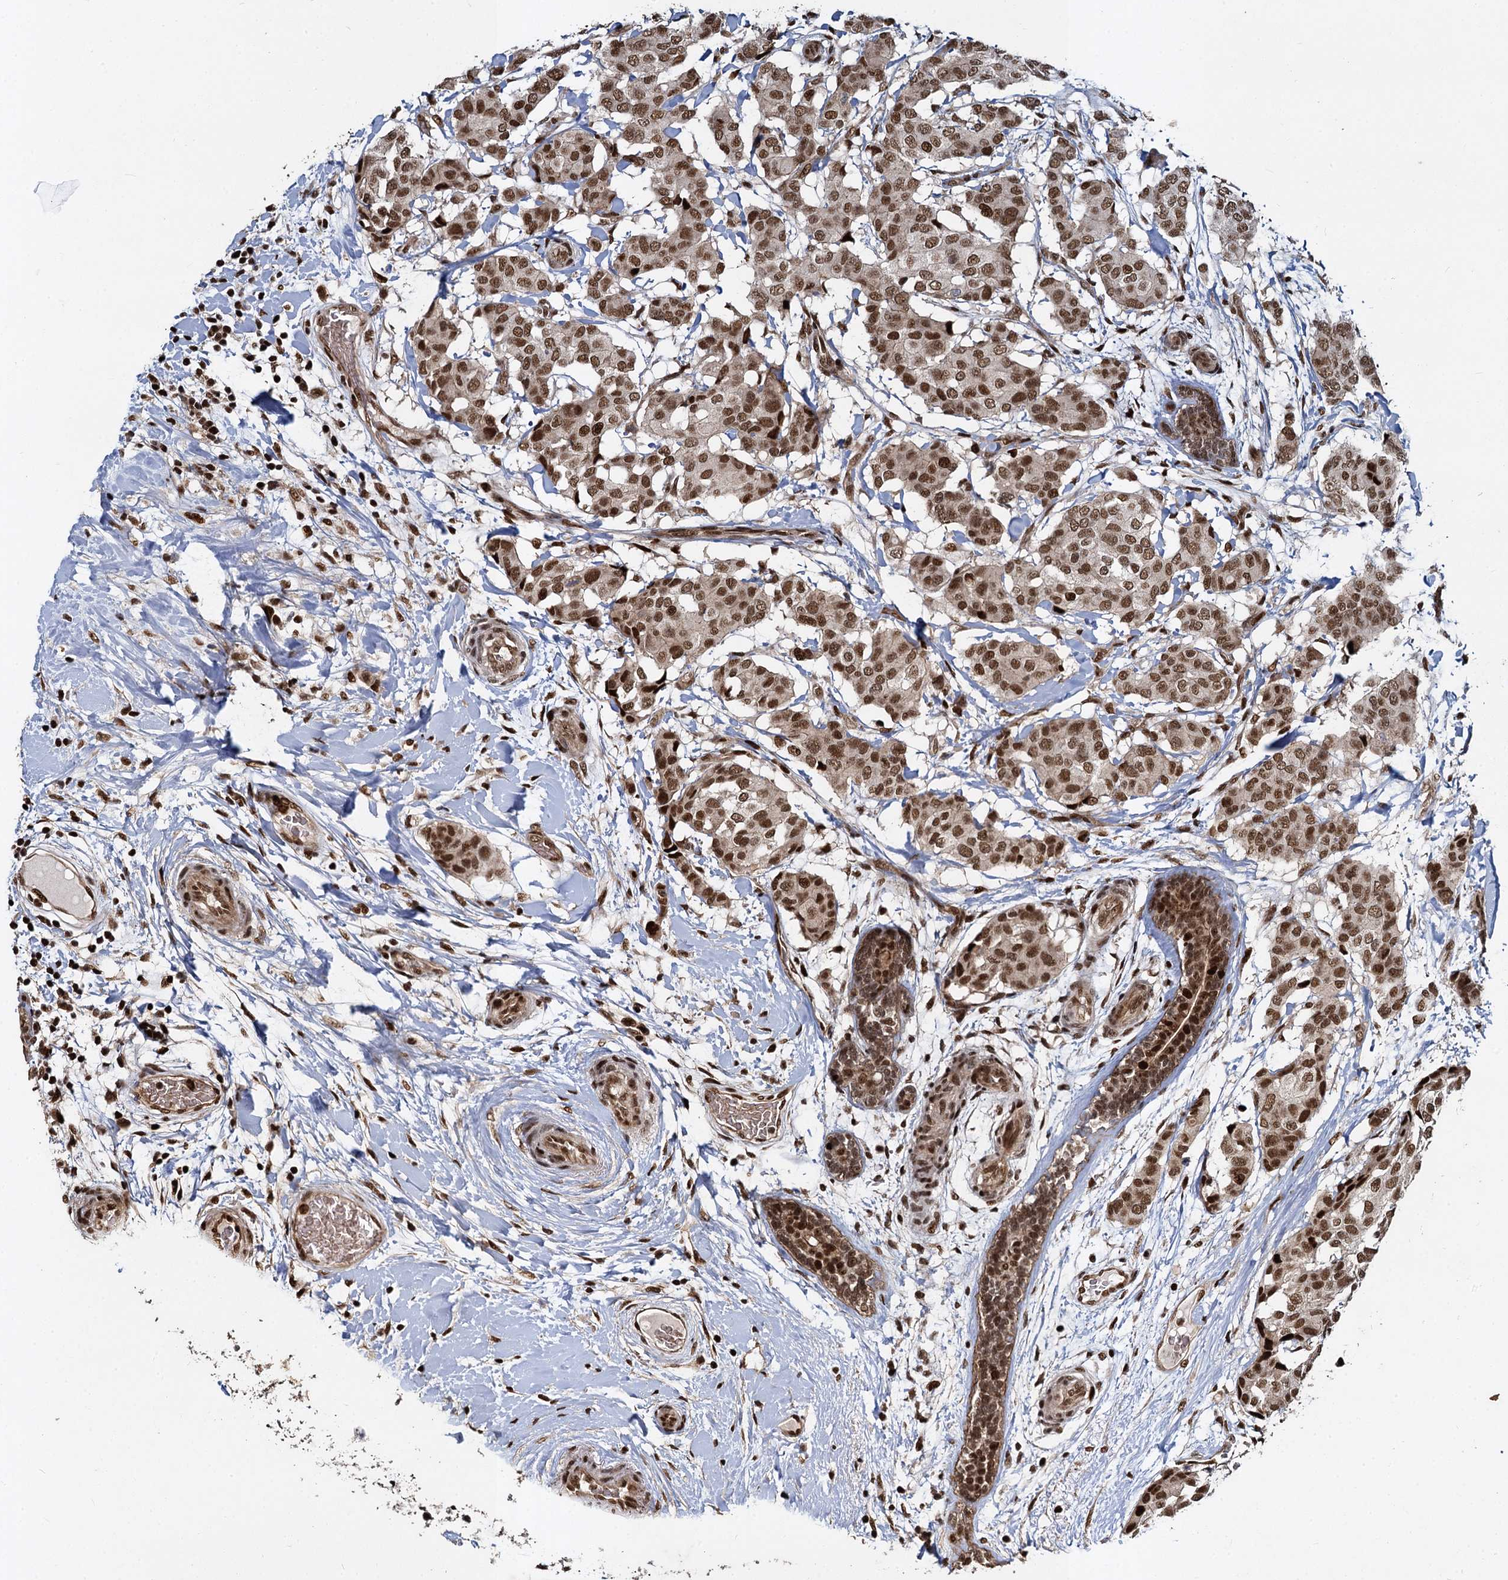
{"staining": {"intensity": "strong", "quantity": ">75%", "location": "nuclear"}, "tissue": "breast cancer", "cell_type": "Tumor cells", "image_type": "cancer", "snomed": [{"axis": "morphology", "description": "Duct carcinoma"}, {"axis": "topography", "description": "Breast"}], "caption": "This is a micrograph of immunohistochemistry staining of breast infiltrating ductal carcinoma, which shows strong positivity in the nuclear of tumor cells.", "gene": "ANKRD49", "patient": {"sex": "female", "age": 75}}